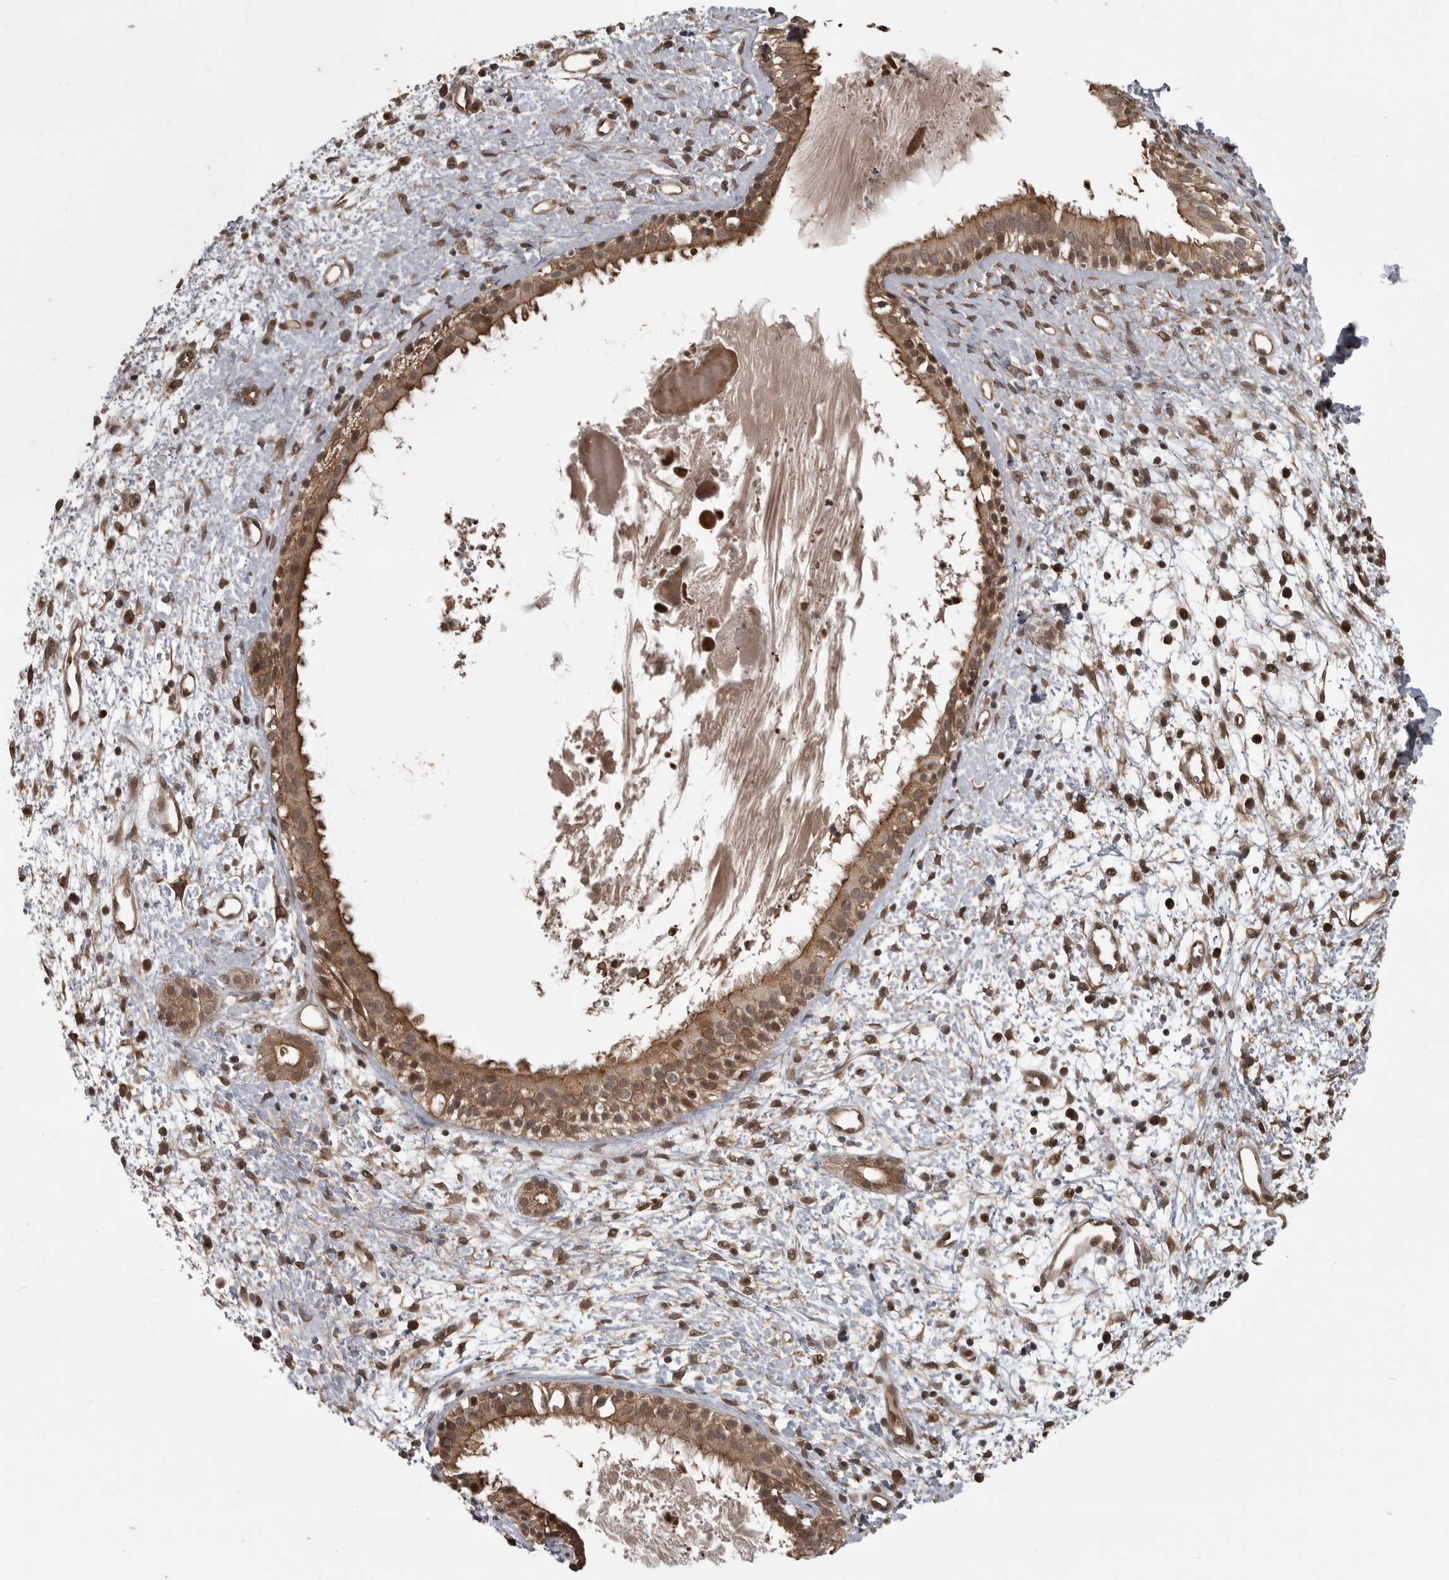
{"staining": {"intensity": "moderate", "quantity": ">75%", "location": "cytoplasmic/membranous"}, "tissue": "nasopharynx", "cell_type": "Respiratory epithelial cells", "image_type": "normal", "snomed": [{"axis": "morphology", "description": "Normal tissue, NOS"}, {"axis": "topography", "description": "Nasopharynx"}], "caption": "IHC of unremarkable human nasopharynx displays medium levels of moderate cytoplasmic/membranous staining in approximately >75% of respiratory epithelial cells. (Brightfield microscopy of DAB IHC at high magnification).", "gene": "DNAJC8", "patient": {"sex": "male", "age": 22}}